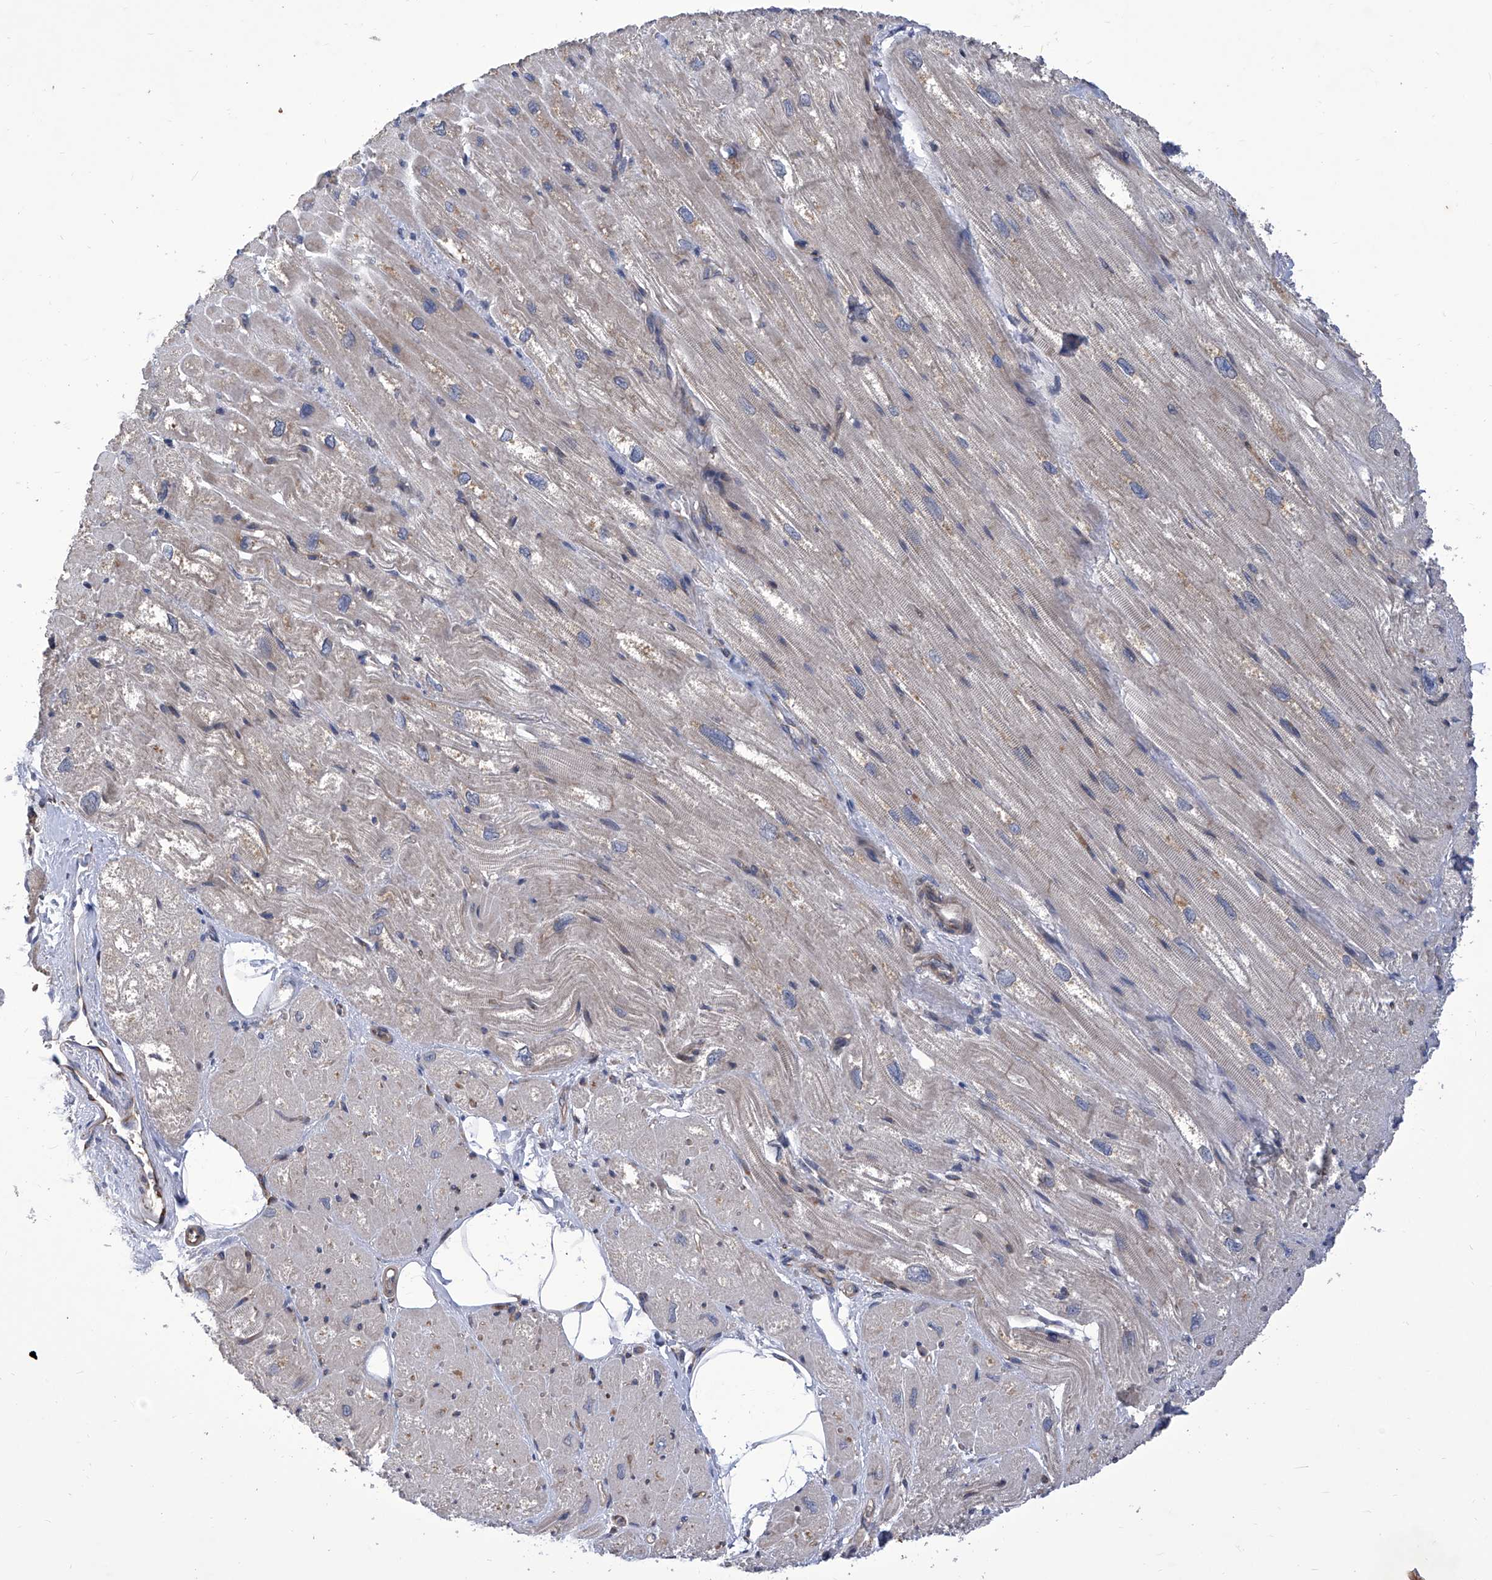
{"staining": {"intensity": "moderate", "quantity": "<25%", "location": "cytoplasmic/membranous"}, "tissue": "heart muscle", "cell_type": "Cardiomyocytes", "image_type": "normal", "snomed": [{"axis": "morphology", "description": "Normal tissue, NOS"}, {"axis": "topography", "description": "Heart"}], "caption": "Brown immunohistochemical staining in benign human heart muscle reveals moderate cytoplasmic/membranous expression in approximately <25% of cardiomyocytes. (brown staining indicates protein expression, while blue staining denotes nuclei).", "gene": "TJAP1", "patient": {"sex": "male", "age": 50}}